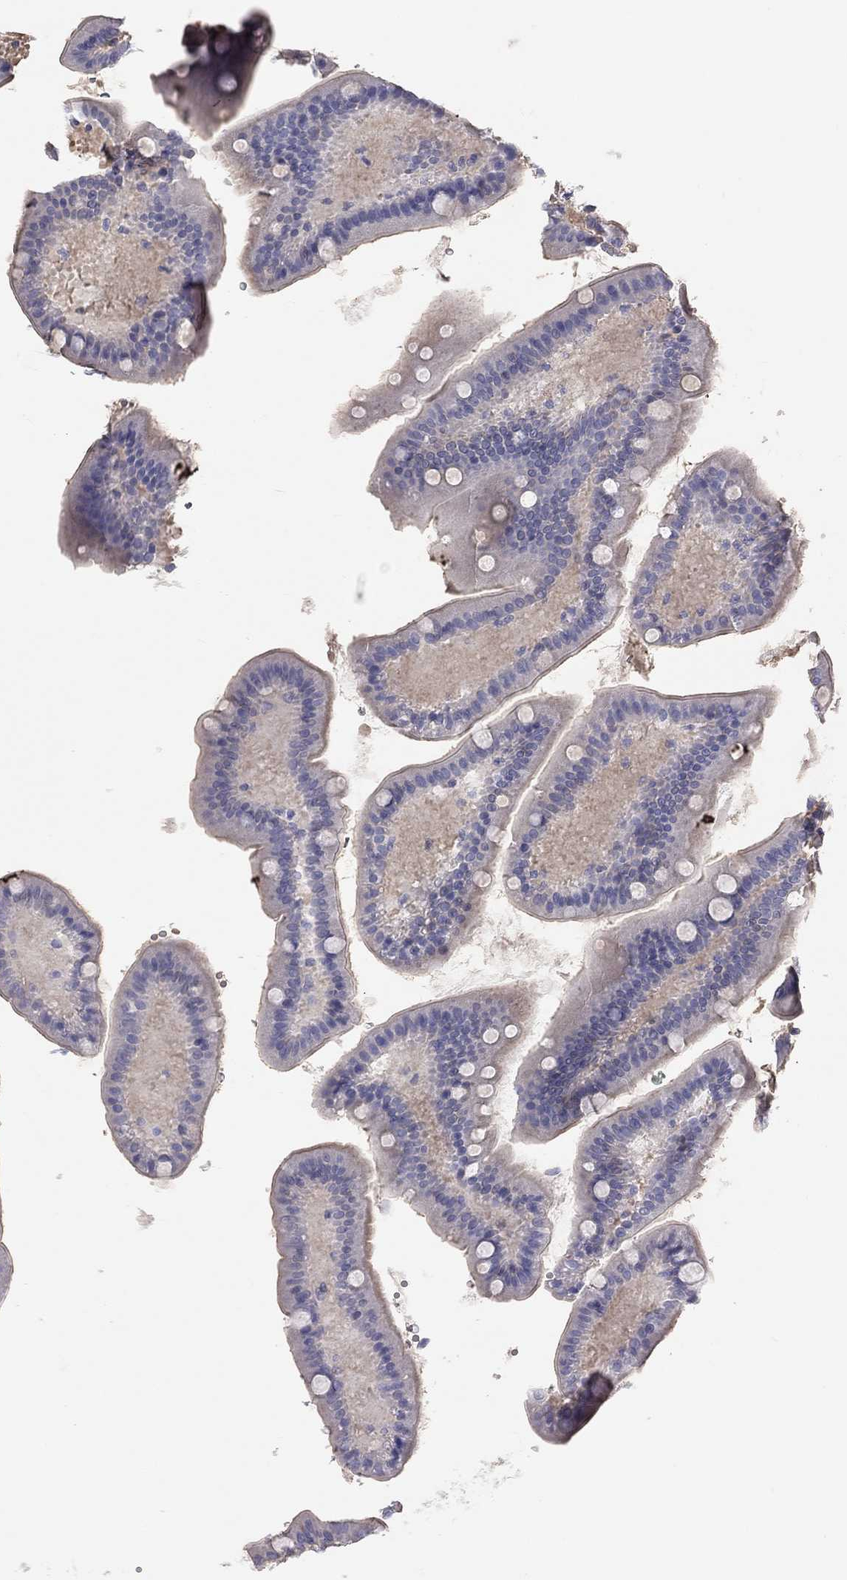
{"staining": {"intensity": "negative", "quantity": "none", "location": "none"}, "tissue": "small intestine", "cell_type": "Glandular cells", "image_type": "normal", "snomed": [{"axis": "morphology", "description": "Normal tissue, NOS"}, {"axis": "topography", "description": "Small intestine"}], "caption": "Immunohistochemical staining of benign human small intestine exhibits no significant expression in glandular cells. Nuclei are stained in blue.", "gene": "ADCYAP1", "patient": {"sex": "male", "age": 66}}